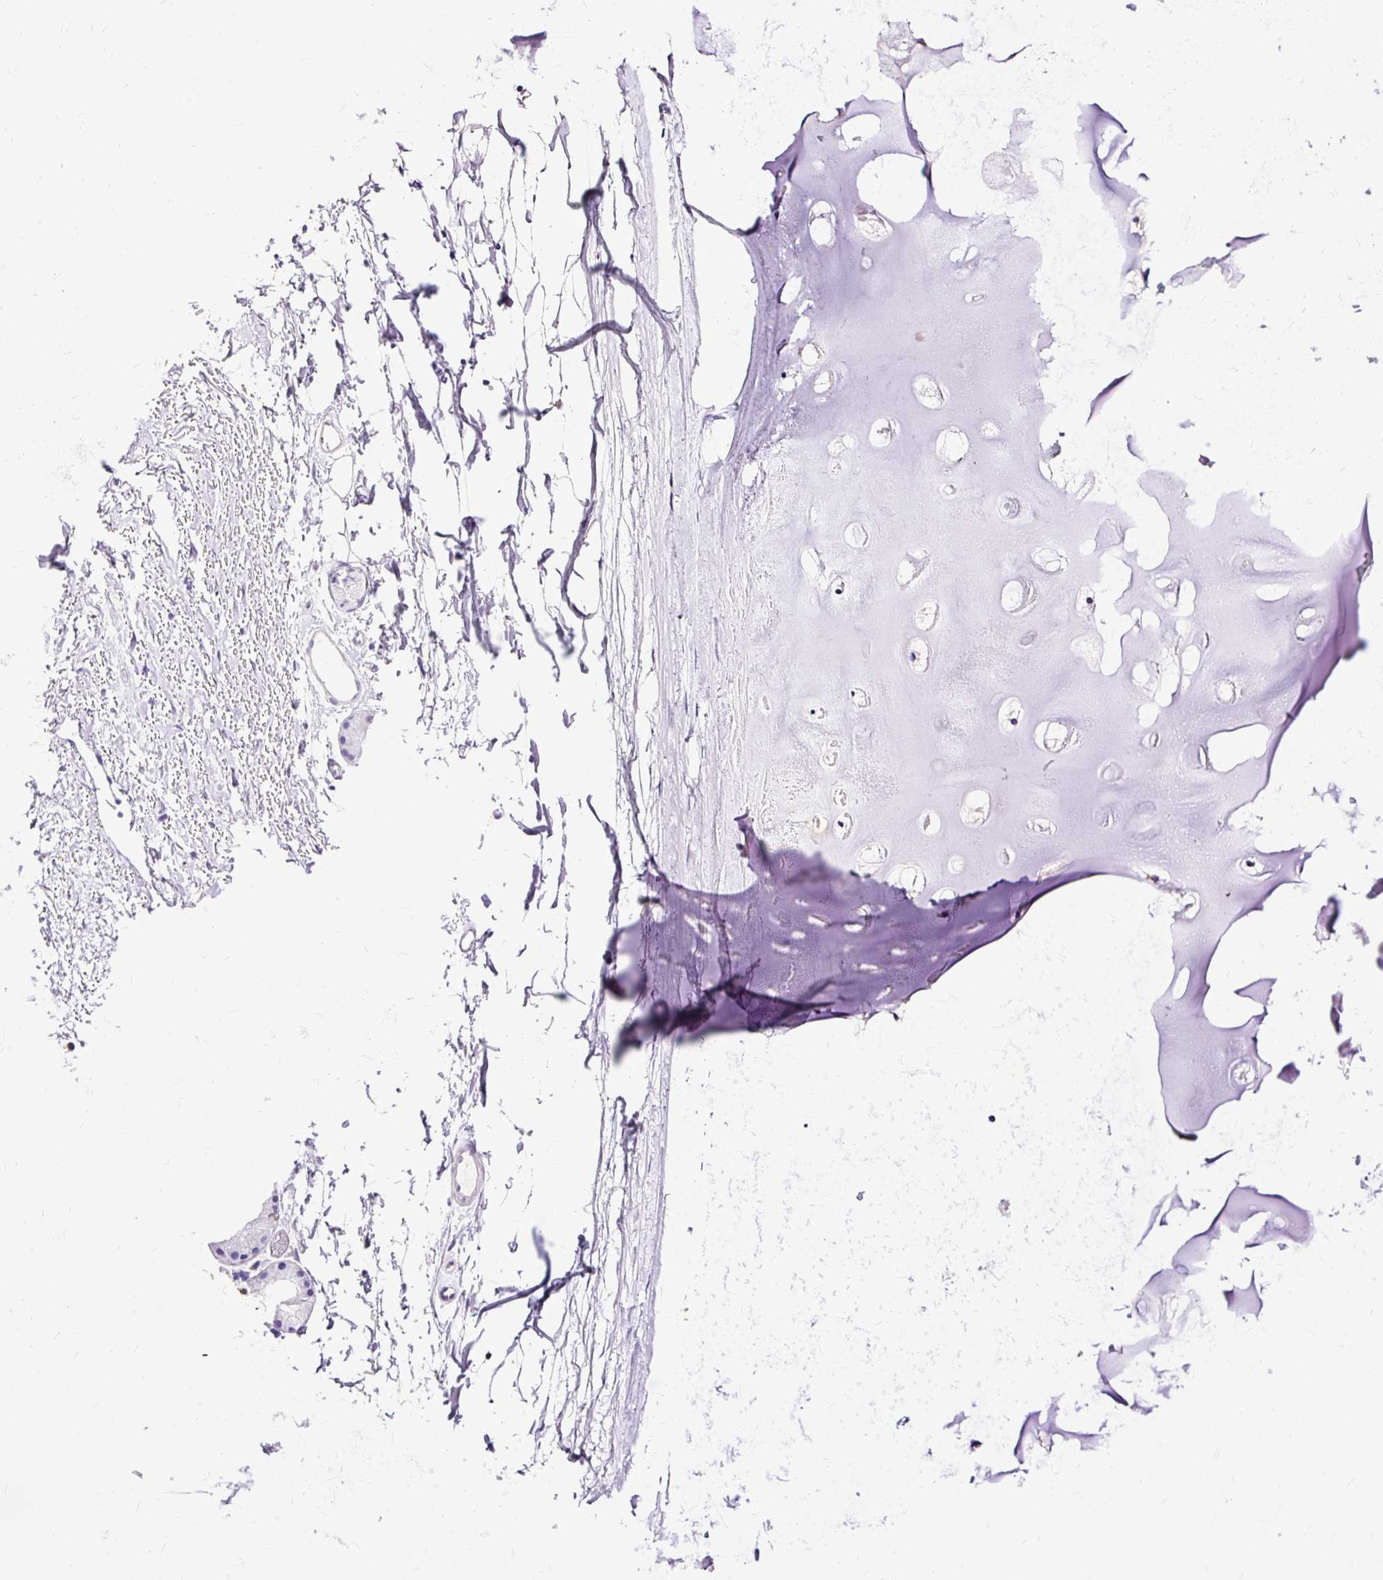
{"staining": {"intensity": "negative", "quantity": "none", "location": "none"}, "tissue": "adipose tissue", "cell_type": "Adipocytes", "image_type": "normal", "snomed": [{"axis": "morphology", "description": "Normal tissue, NOS"}, {"axis": "topography", "description": "Cartilage tissue"}, {"axis": "topography", "description": "Nasopharynx"}], "caption": "Immunohistochemistry photomicrograph of benign adipose tissue: adipose tissue stained with DAB shows no significant protein expression in adipocytes. The staining is performed using DAB brown chromogen with nuclei counter-stained in using hematoxylin.", "gene": "TWF2", "patient": {"sex": "male", "age": 56}}